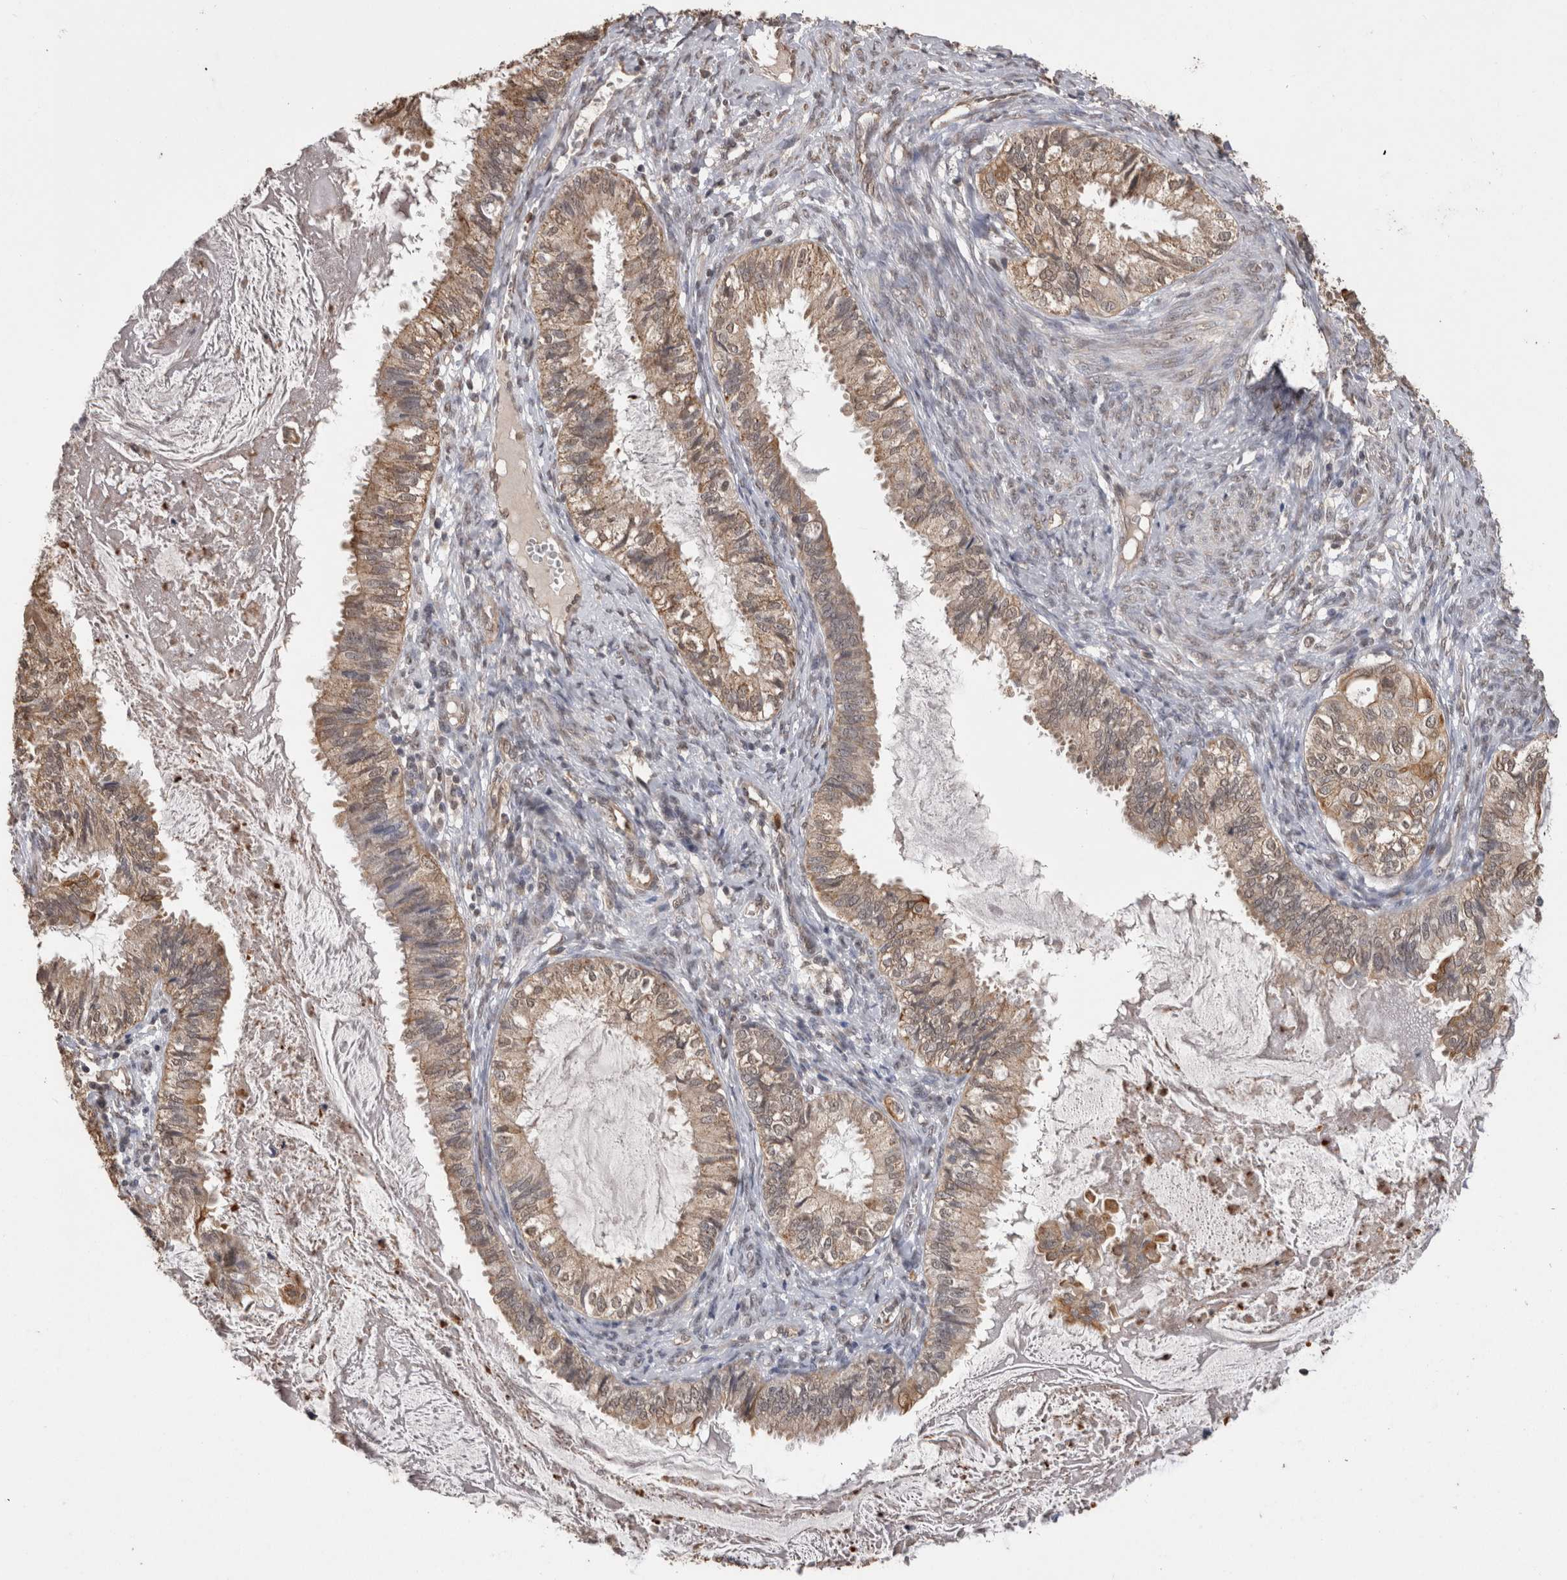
{"staining": {"intensity": "weak", "quantity": ">75%", "location": "cytoplasmic/membranous"}, "tissue": "cervical cancer", "cell_type": "Tumor cells", "image_type": "cancer", "snomed": [{"axis": "morphology", "description": "Normal tissue, NOS"}, {"axis": "morphology", "description": "Adenocarcinoma, NOS"}, {"axis": "topography", "description": "Cervix"}, {"axis": "topography", "description": "Endometrium"}], "caption": "IHC photomicrograph of neoplastic tissue: cervical cancer (adenocarcinoma) stained using IHC demonstrates low levels of weak protein expression localized specifically in the cytoplasmic/membranous of tumor cells, appearing as a cytoplasmic/membranous brown color.", "gene": "PAK4", "patient": {"sex": "female", "age": 86}}